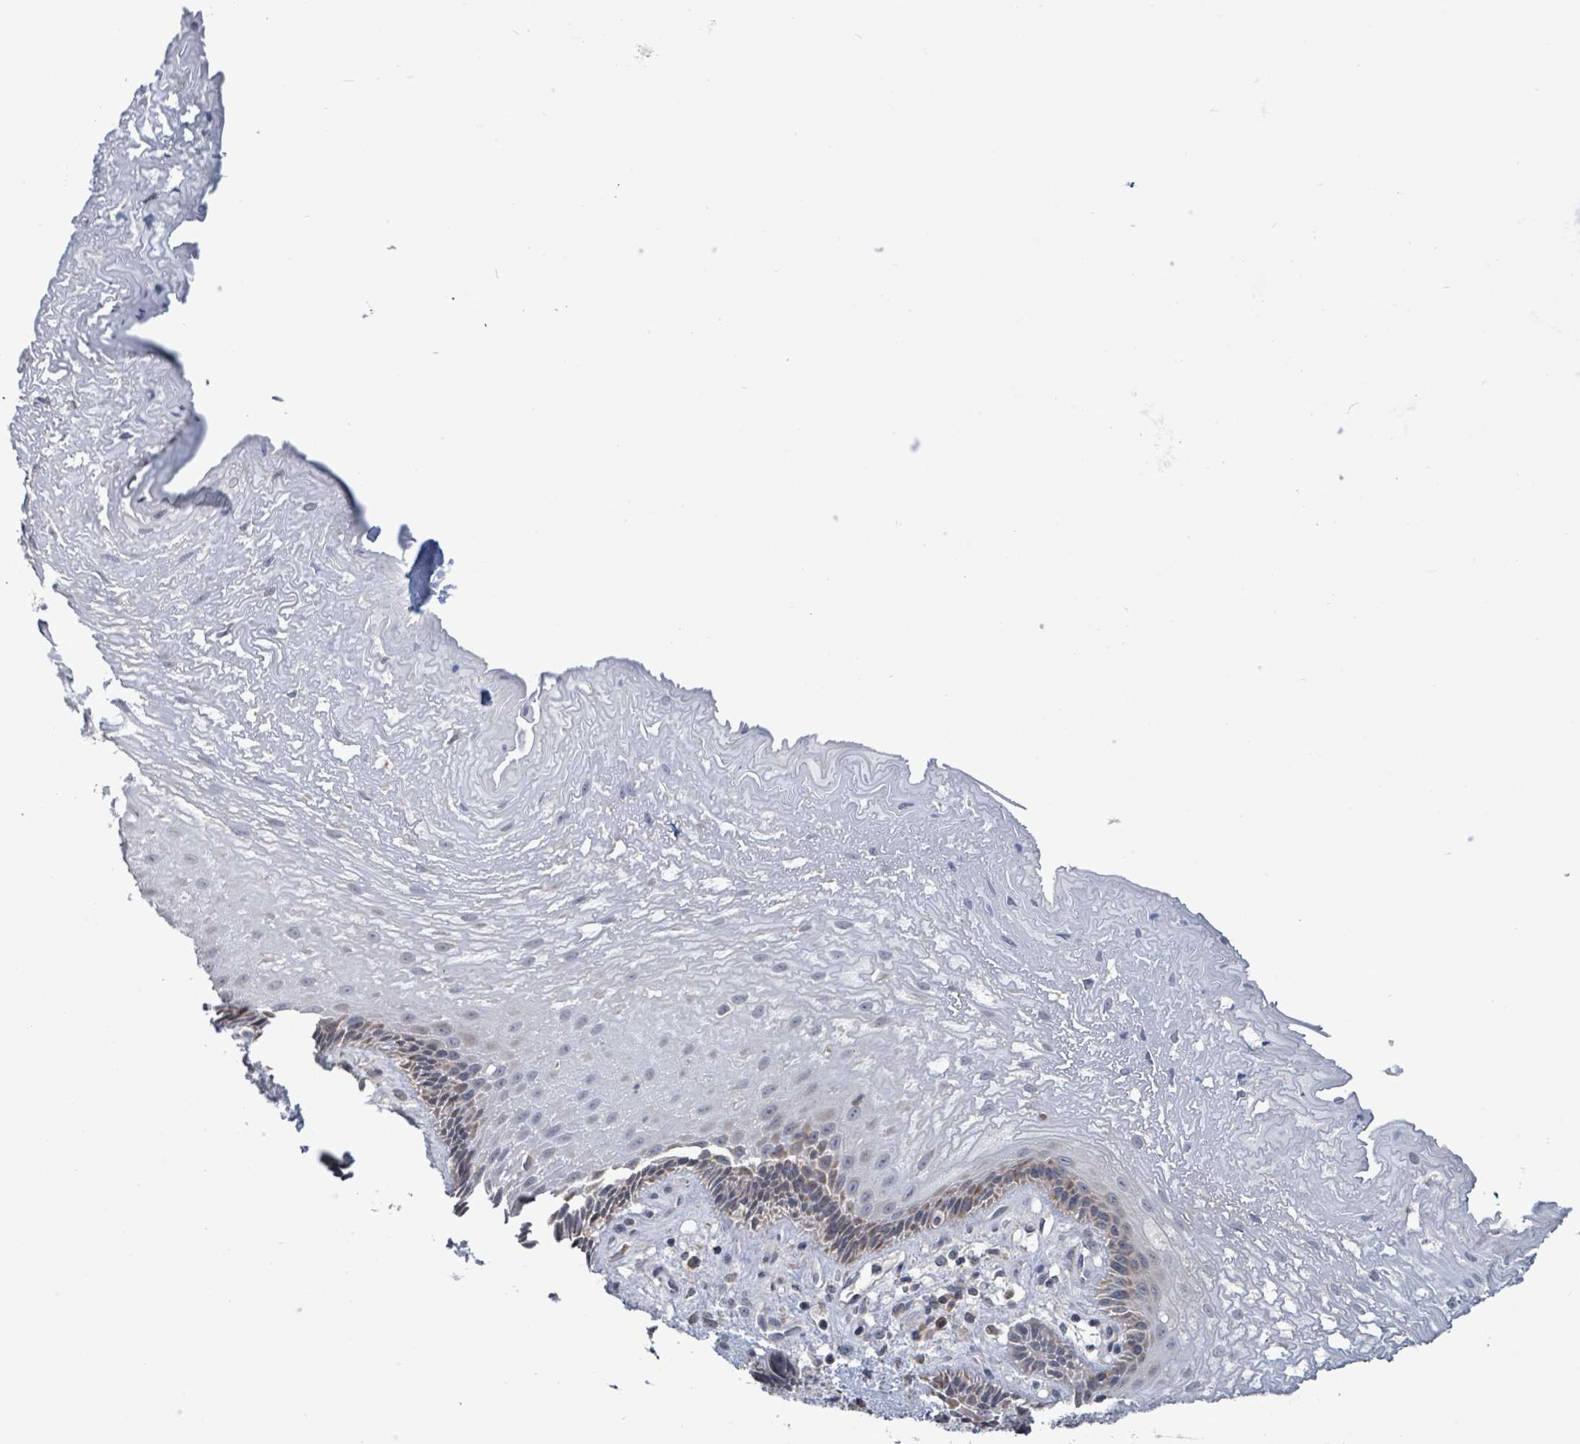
{"staining": {"intensity": "moderate", "quantity": "25%-75%", "location": "cytoplasmic/membranous"}, "tissue": "esophagus", "cell_type": "Squamous epithelial cells", "image_type": "normal", "snomed": [{"axis": "morphology", "description": "Normal tissue, NOS"}, {"axis": "topography", "description": "Esophagus"}], "caption": "Immunohistochemistry (IHC) histopathology image of benign esophagus stained for a protein (brown), which shows medium levels of moderate cytoplasmic/membranous positivity in approximately 25%-75% of squamous epithelial cells.", "gene": "COQ10B", "patient": {"sex": "male", "age": 60}}